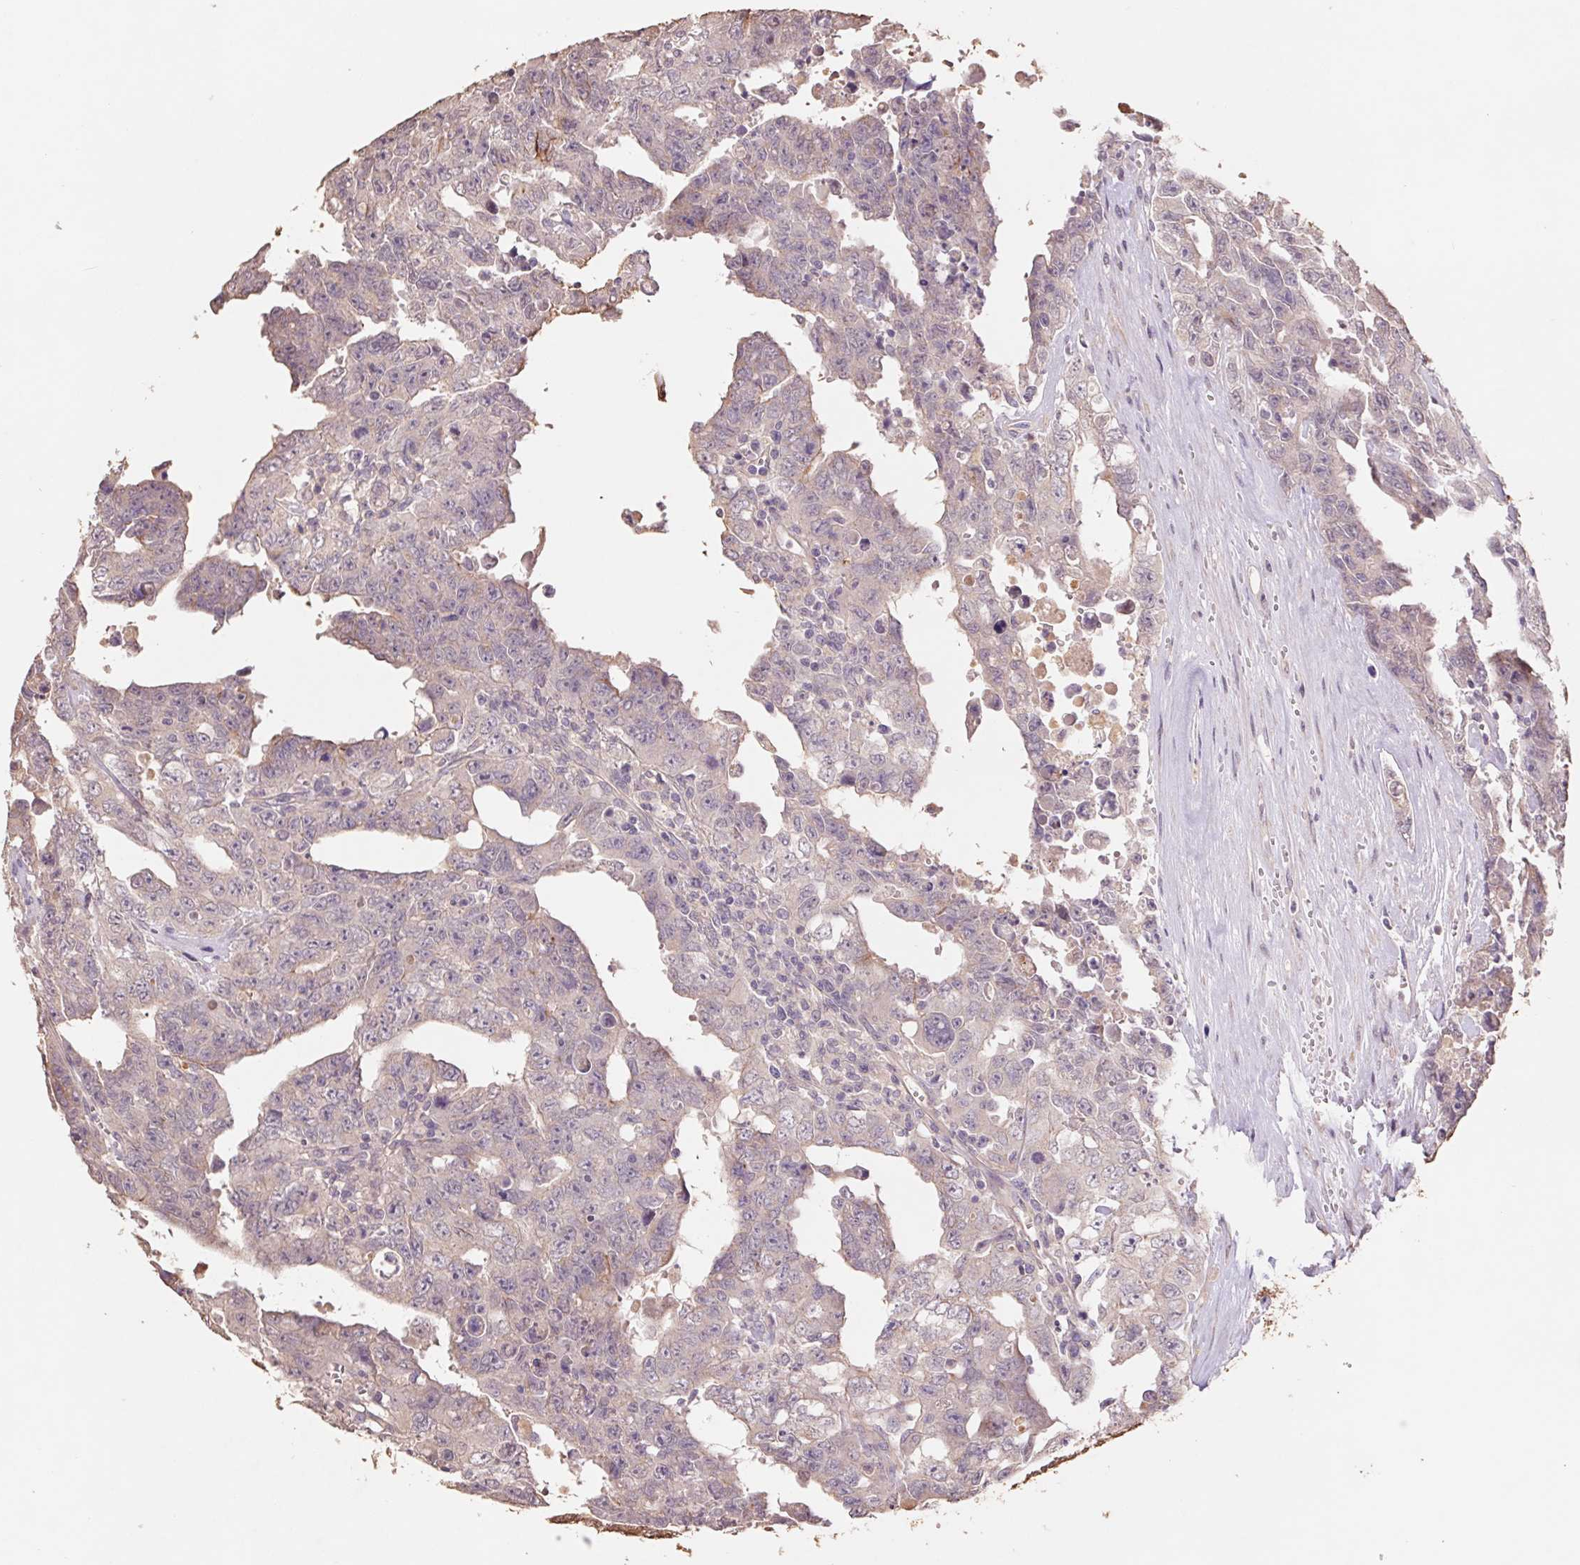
{"staining": {"intensity": "weak", "quantity": ">75%", "location": "cytoplasmic/membranous"}, "tissue": "testis cancer", "cell_type": "Tumor cells", "image_type": "cancer", "snomed": [{"axis": "morphology", "description": "Carcinoma, Embryonal, NOS"}, {"axis": "topography", "description": "Testis"}], "caption": "Immunohistochemical staining of human testis embryonal carcinoma shows weak cytoplasmic/membranous protein expression in about >75% of tumor cells. The staining was performed using DAB, with brown indicating positive protein expression. Nuclei are stained blue with hematoxylin.", "gene": "GRM2", "patient": {"sex": "male", "age": 24}}